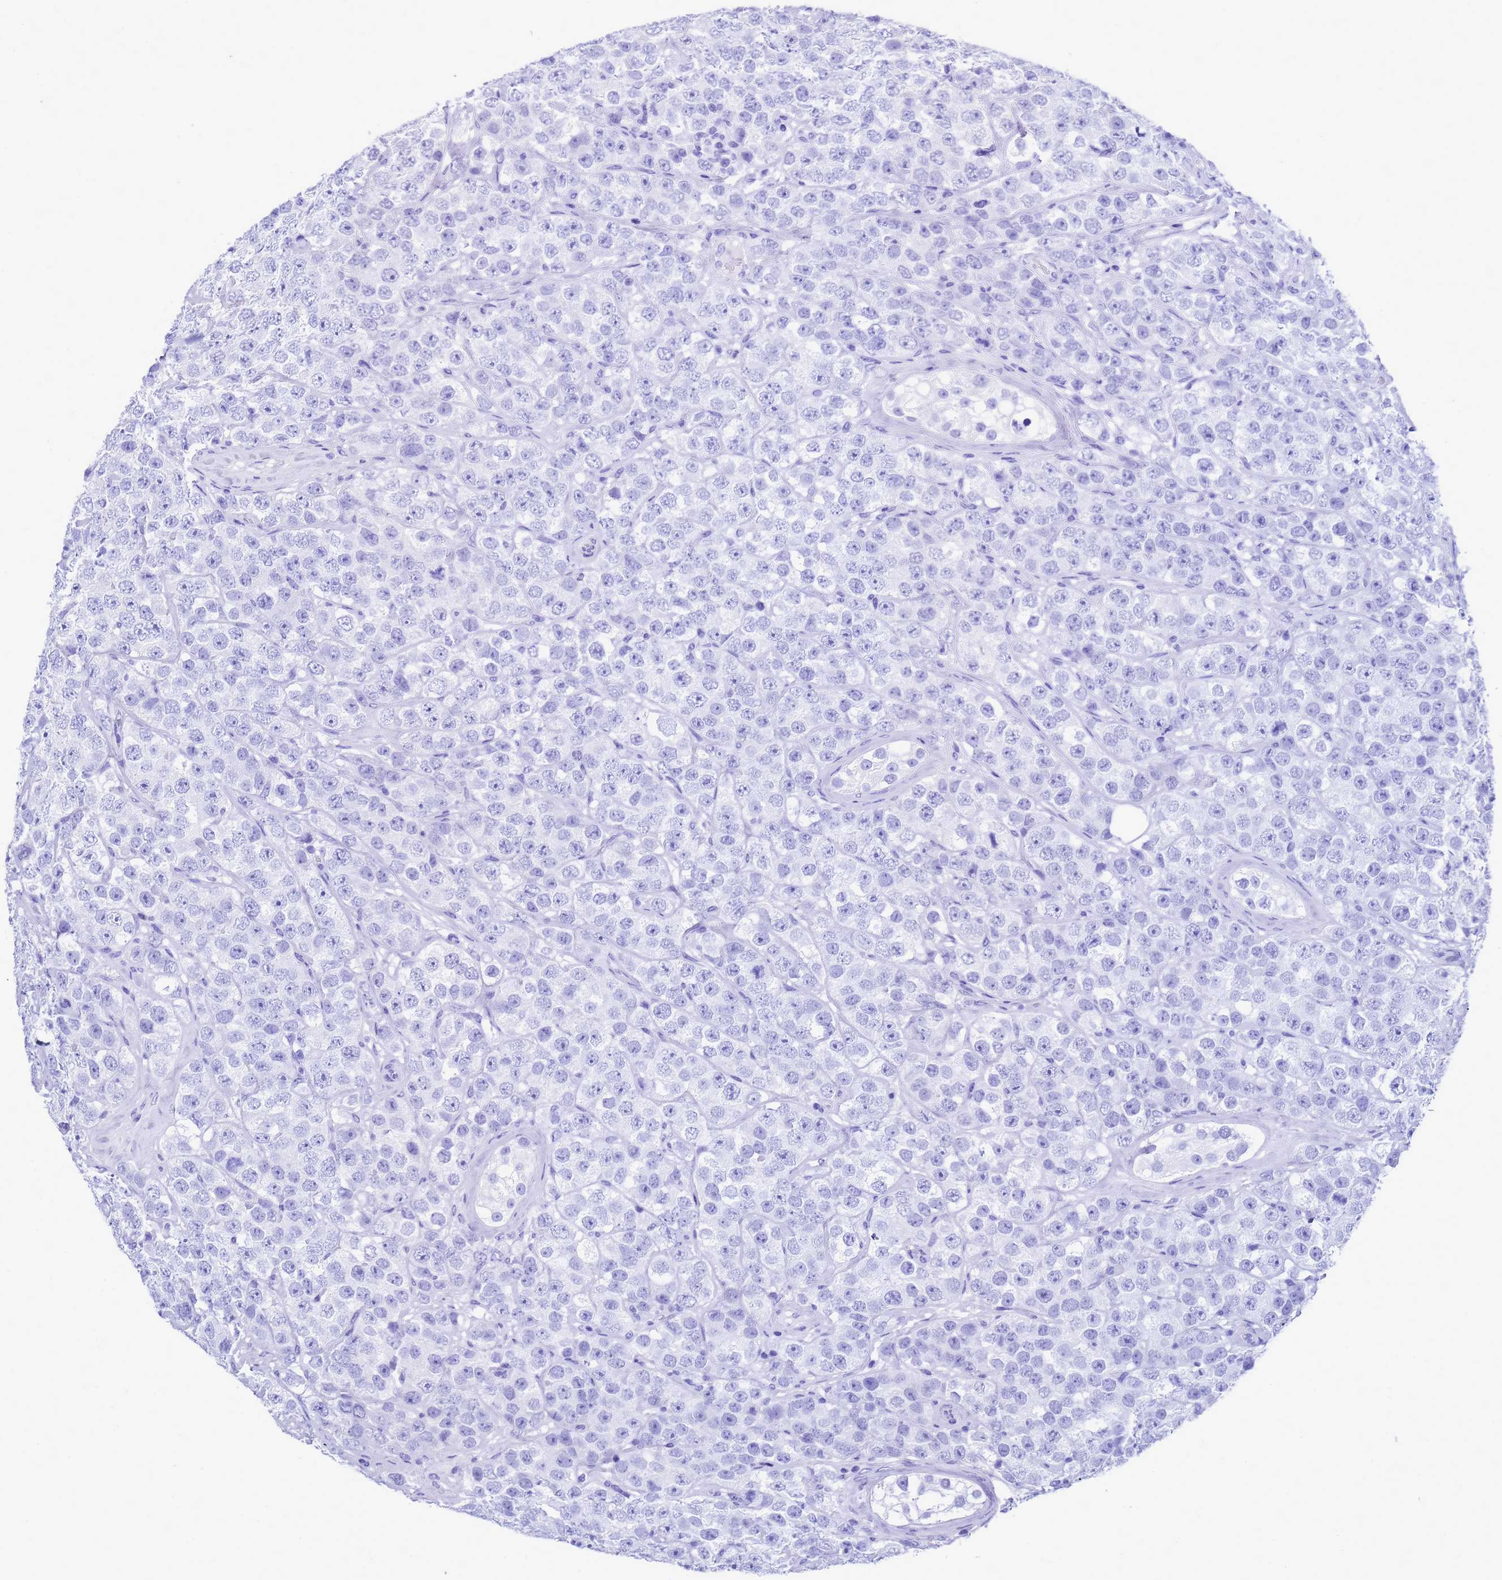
{"staining": {"intensity": "negative", "quantity": "none", "location": "none"}, "tissue": "testis cancer", "cell_type": "Tumor cells", "image_type": "cancer", "snomed": [{"axis": "morphology", "description": "Seminoma, NOS"}, {"axis": "topography", "description": "Testis"}], "caption": "Protein analysis of seminoma (testis) demonstrates no significant expression in tumor cells.", "gene": "OR52E2", "patient": {"sex": "male", "age": 28}}